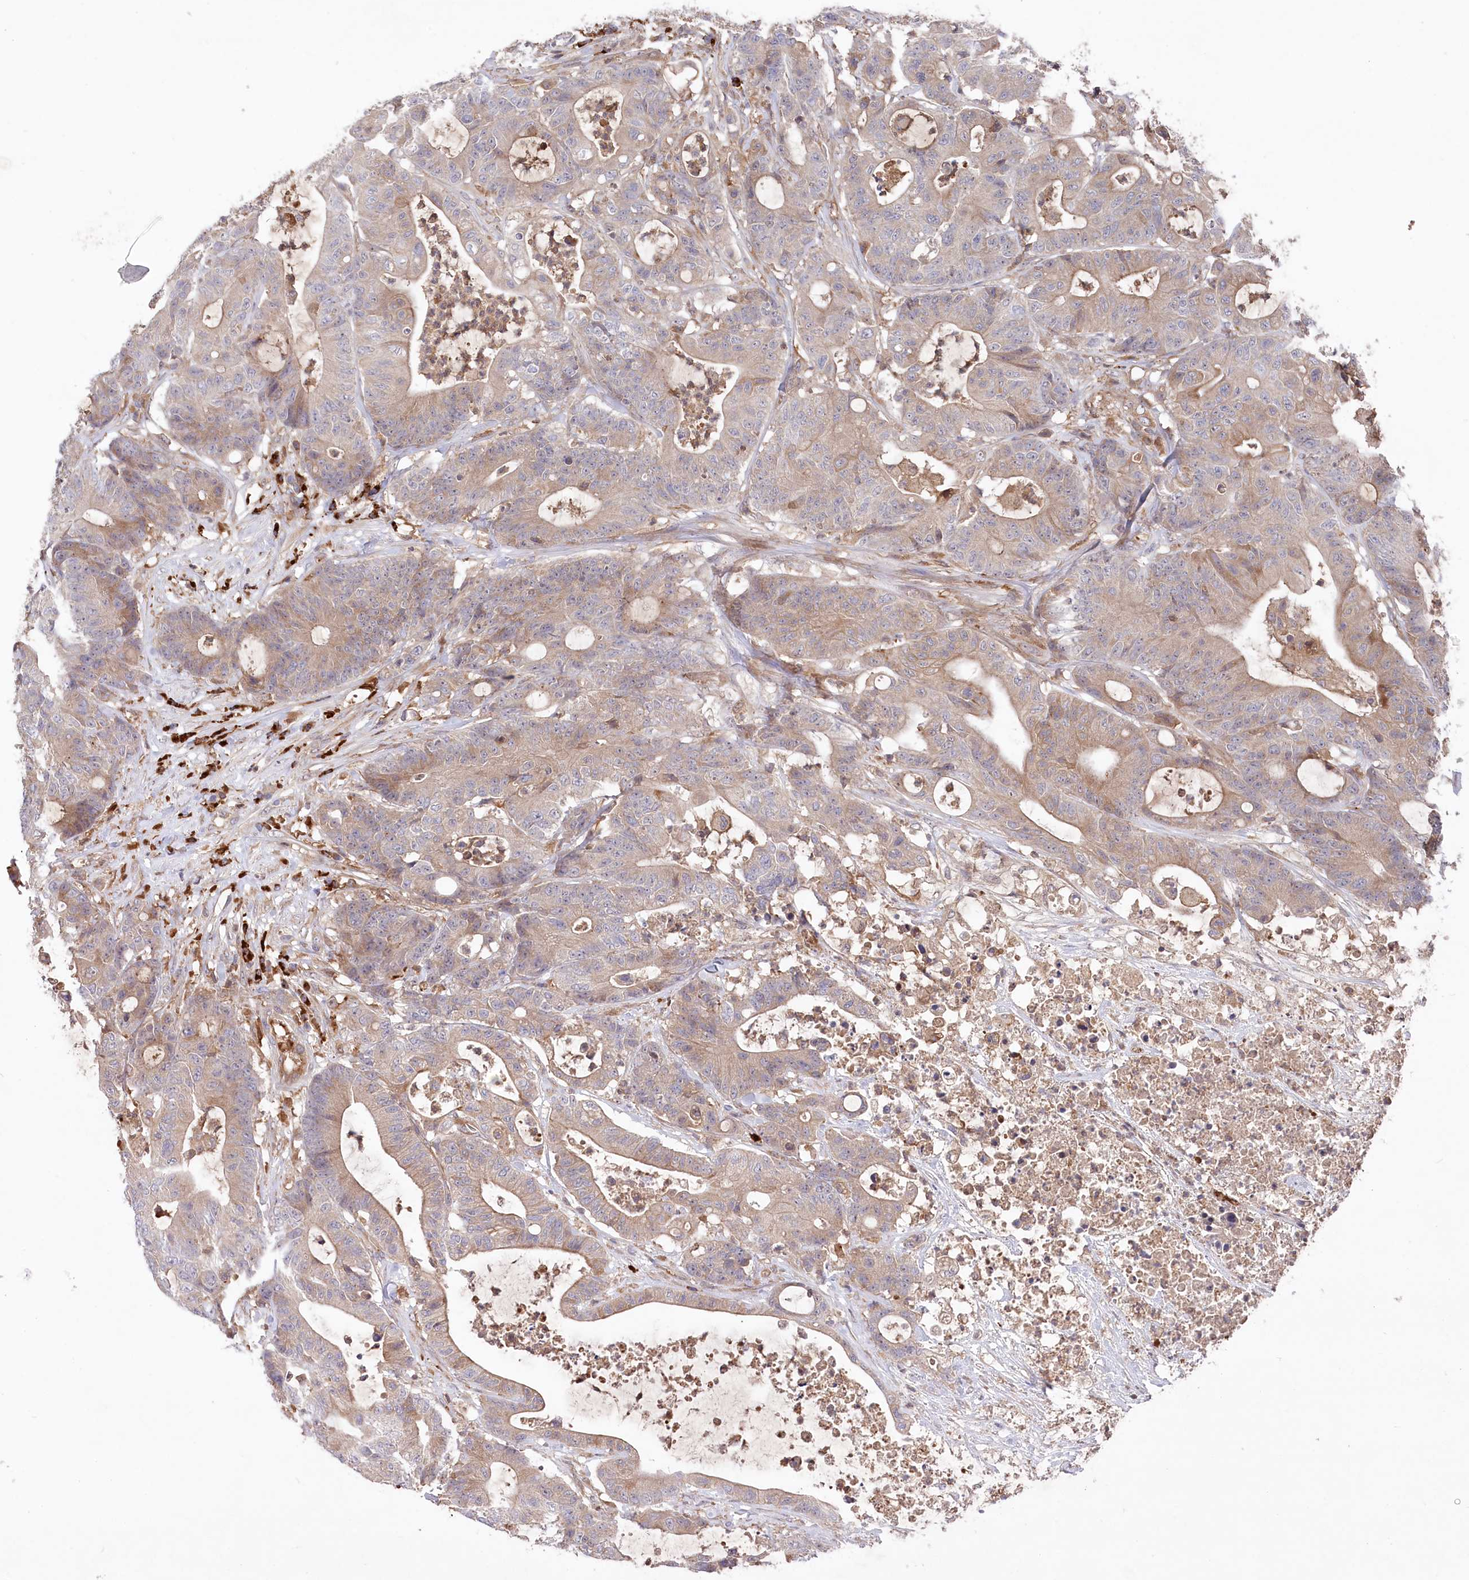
{"staining": {"intensity": "moderate", "quantity": ">75%", "location": "cytoplasmic/membranous"}, "tissue": "colorectal cancer", "cell_type": "Tumor cells", "image_type": "cancer", "snomed": [{"axis": "morphology", "description": "Adenocarcinoma, NOS"}, {"axis": "topography", "description": "Colon"}], "caption": "A brown stain highlights moderate cytoplasmic/membranous staining of a protein in human colorectal cancer (adenocarcinoma) tumor cells.", "gene": "PPP1R21", "patient": {"sex": "female", "age": 84}}